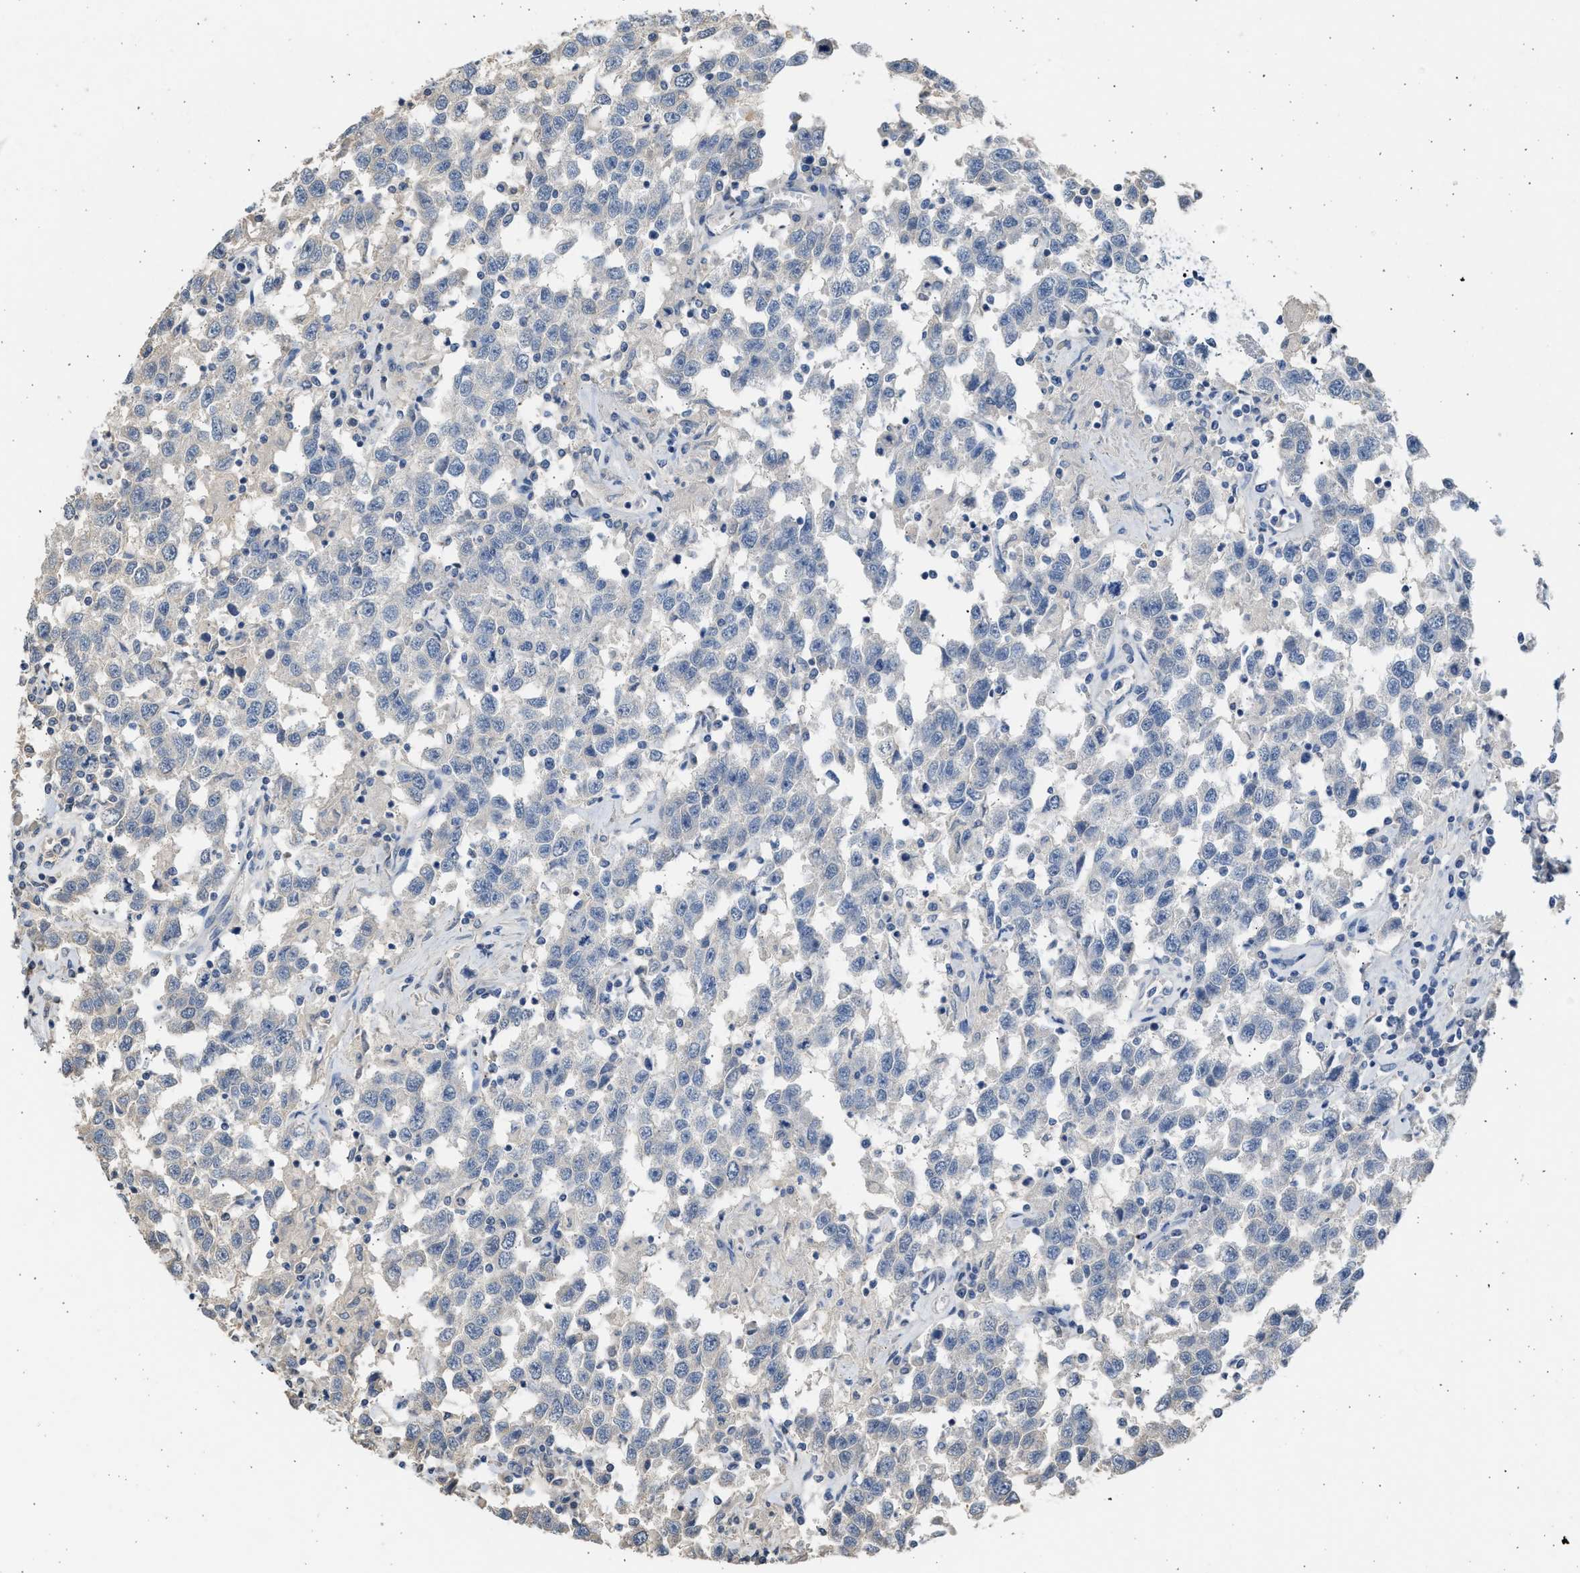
{"staining": {"intensity": "negative", "quantity": "none", "location": "none"}, "tissue": "testis cancer", "cell_type": "Tumor cells", "image_type": "cancer", "snomed": [{"axis": "morphology", "description": "Seminoma, NOS"}, {"axis": "topography", "description": "Testis"}], "caption": "A high-resolution micrograph shows immunohistochemistry (IHC) staining of testis cancer (seminoma), which reveals no significant expression in tumor cells.", "gene": "SULT2A1", "patient": {"sex": "male", "age": 41}}